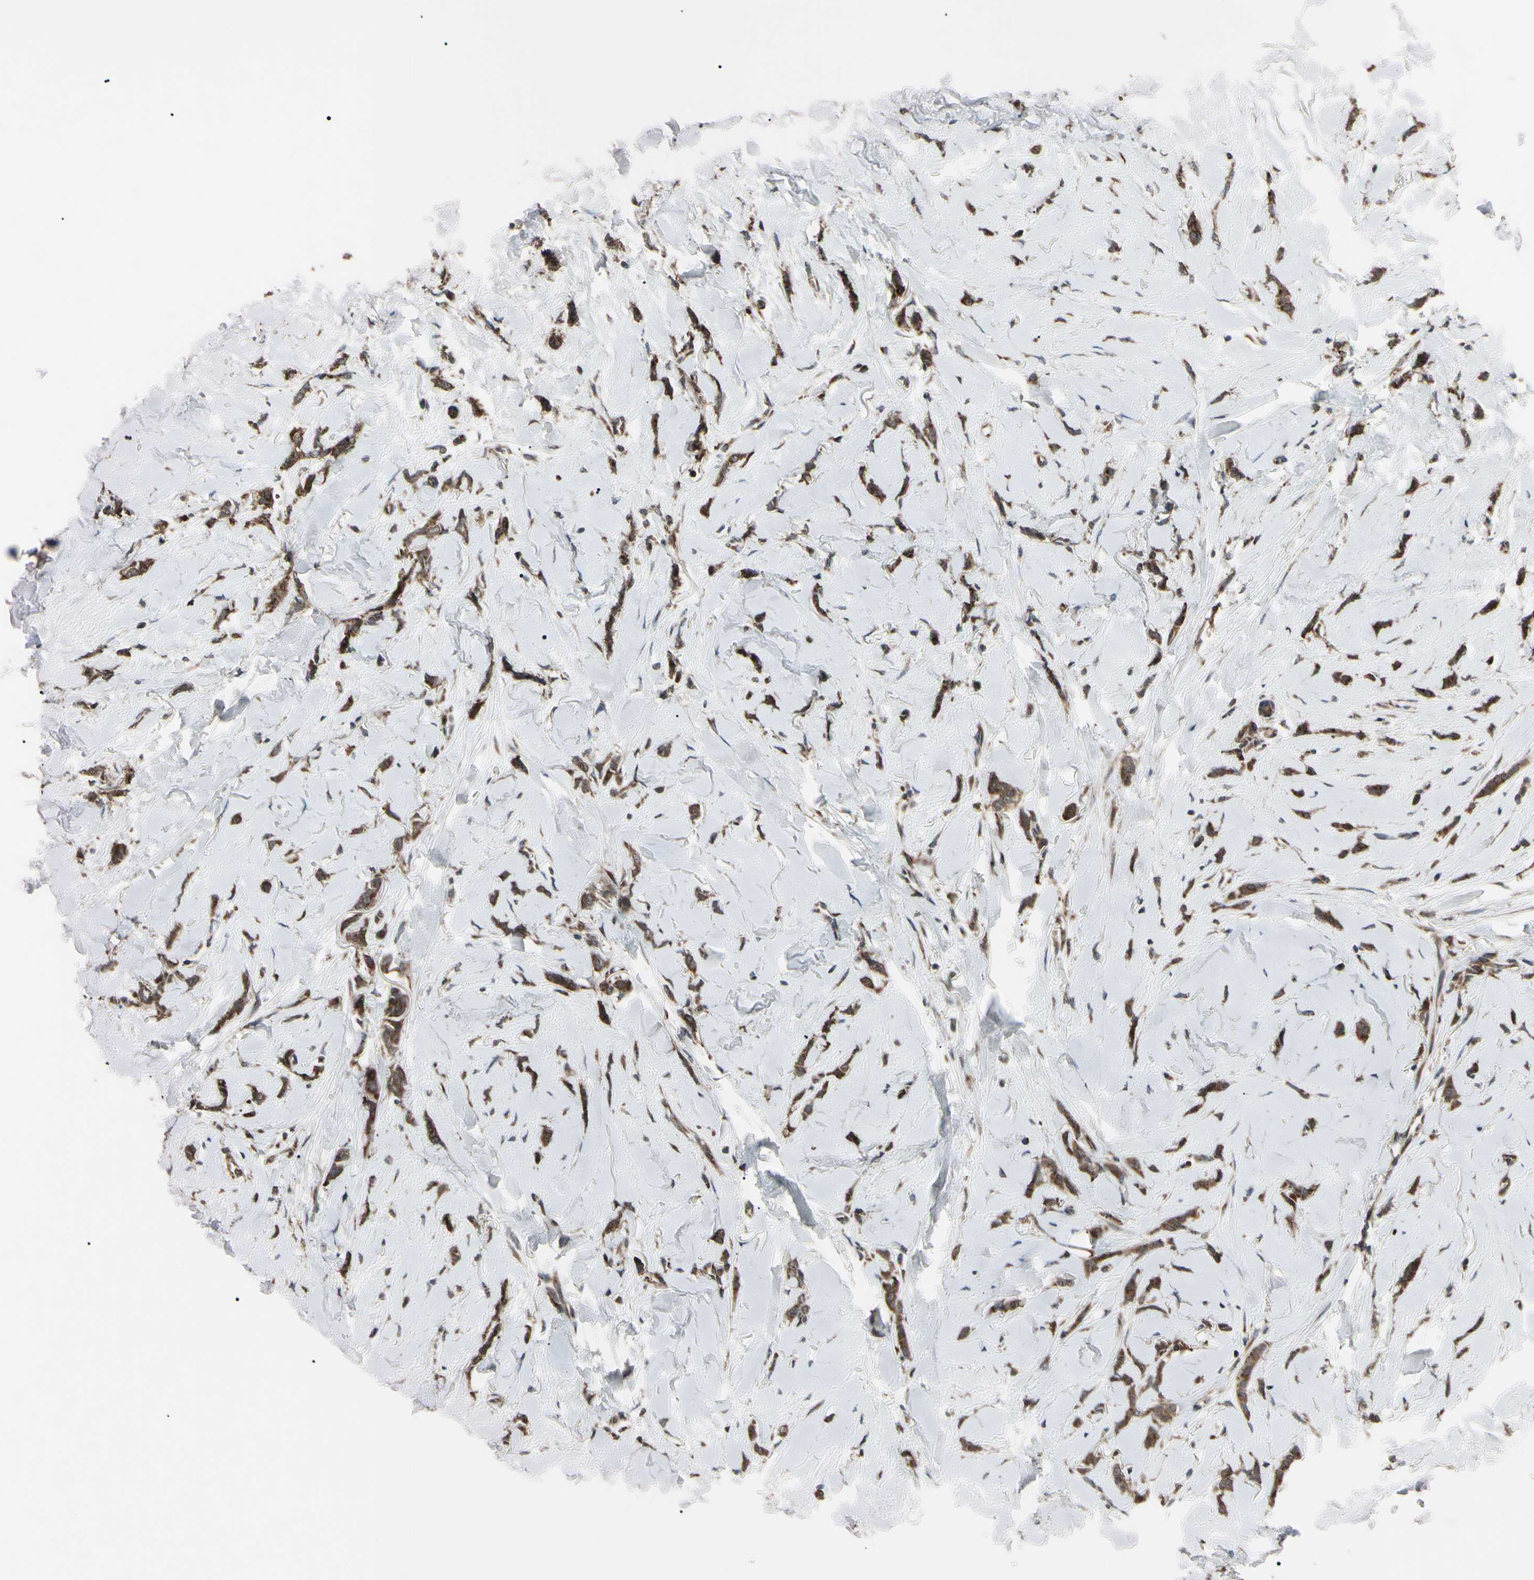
{"staining": {"intensity": "strong", "quantity": ">75%", "location": "cytoplasmic/membranous"}, "tissue": "breast cancer", "cell_type": "Tumor cells", "image_type": "cancer", "snomed": [{"axis": "morphology", "description": "Lobular carcinoma"}, {"axis": "topography", "description": "Skin"}, {"axis": "topography", "description": "Breast"}], "caption": "Approximately >75% of tumor cells in breast lobular carcinoma reveal strong cytoplasmic/membranous protein positivity as visualized by brown immunohistochemical staining.", "gene": "GUCY1B1", "patient": {"sex": "female", "age": 46}}